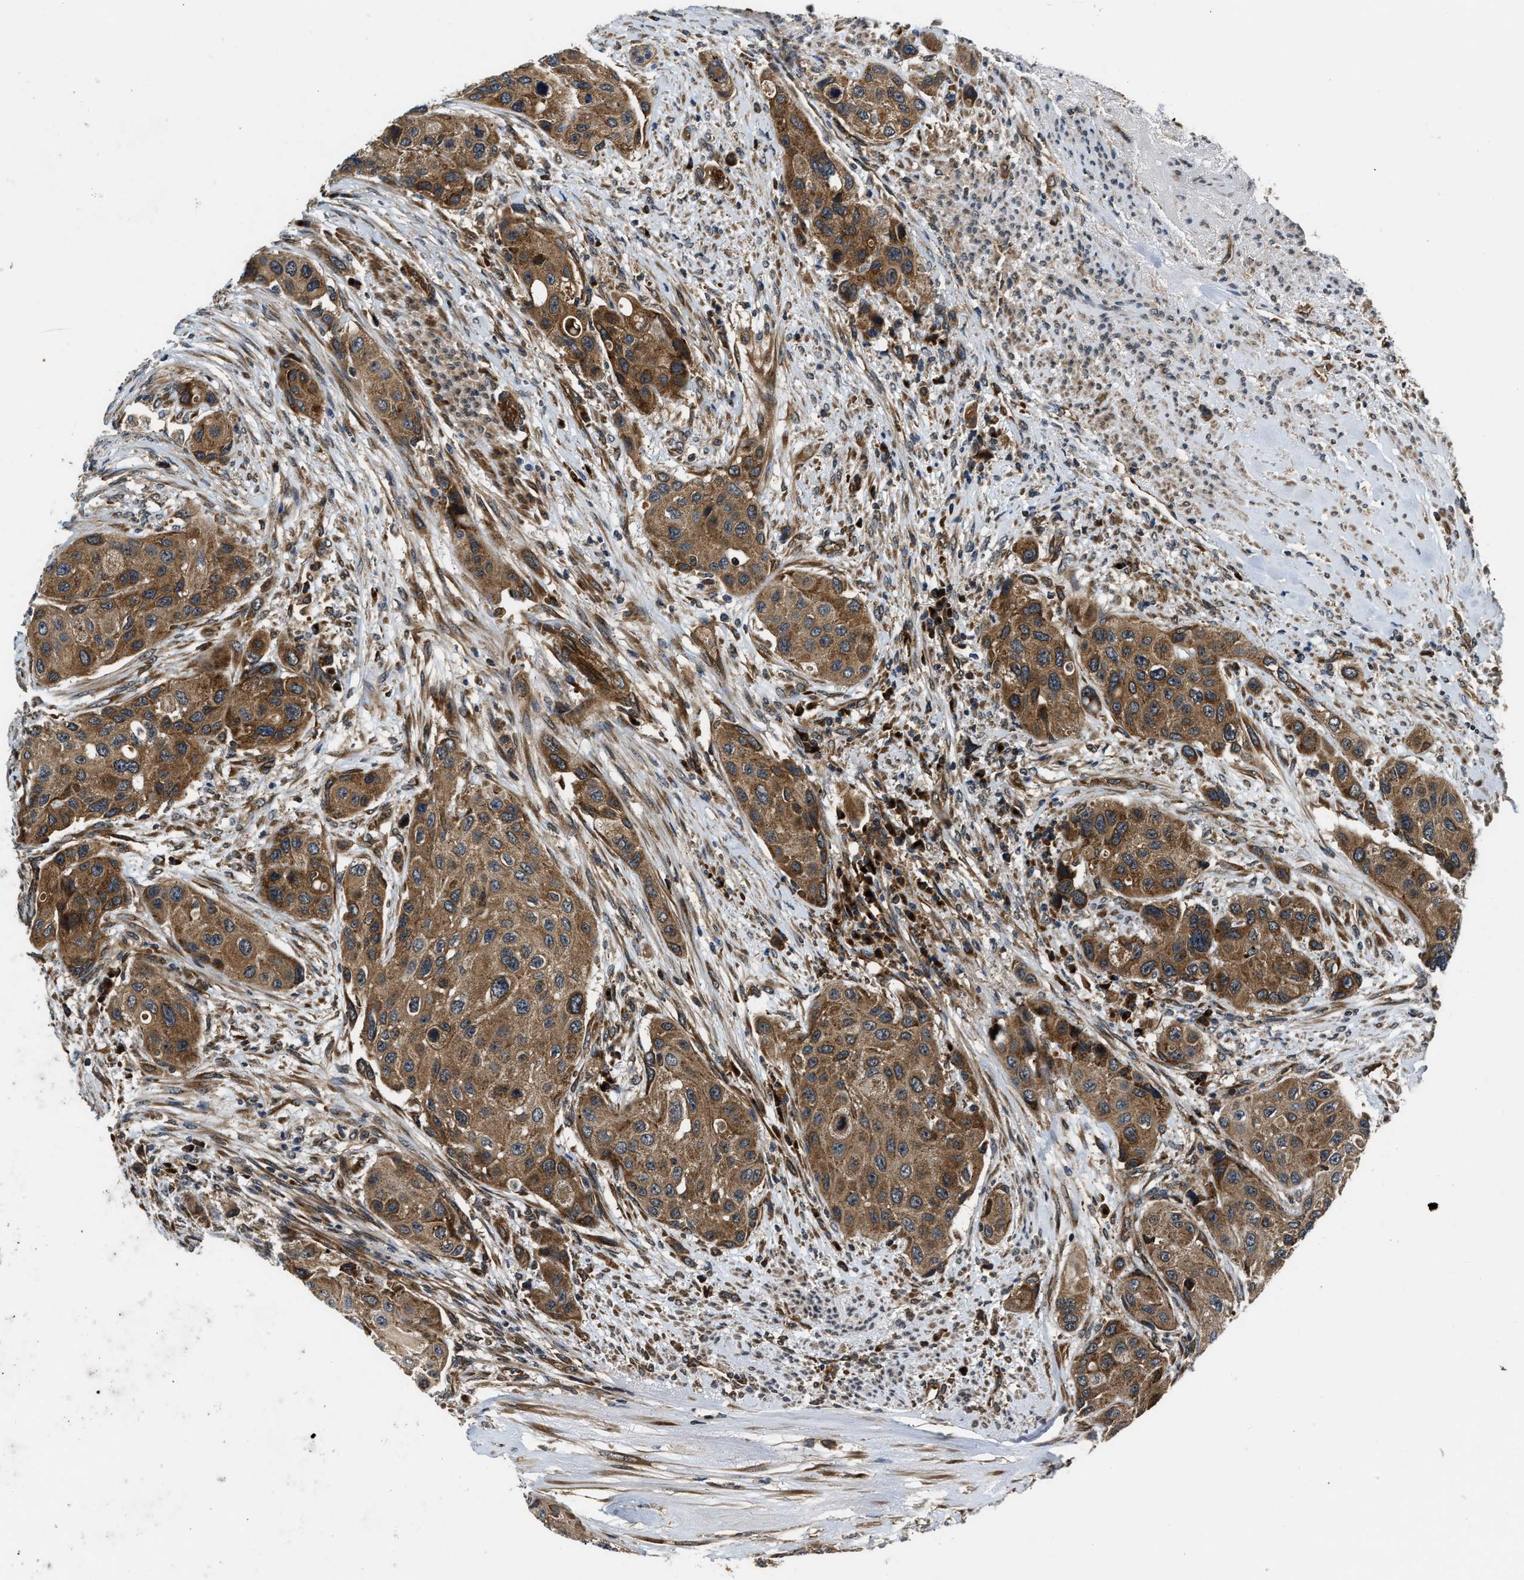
{"staining": {"intensity": "moderate", "quantity": ">75%", "location": "cytoplasmic/membranous"}, "tissue": "urothelial cancer", "cell_type": "Tumor cells", "image_type": "cancer", "snomed": [{"axis": "morphology", "description": "Urothelial carcinoma, High grade"}, {"axis": "topography", "description": "Urinary bladder"}], "caption": "IHC (DAB (3,3'-diaminobenzidine)) staining of human urothelial carcinoma (high-grade) shows moderate cytoplasmic/membranous protein expression in approximately >75% of tumor cells.", "gene": "PNPLA8", "patient": {"sex": "female", "age": 56}}